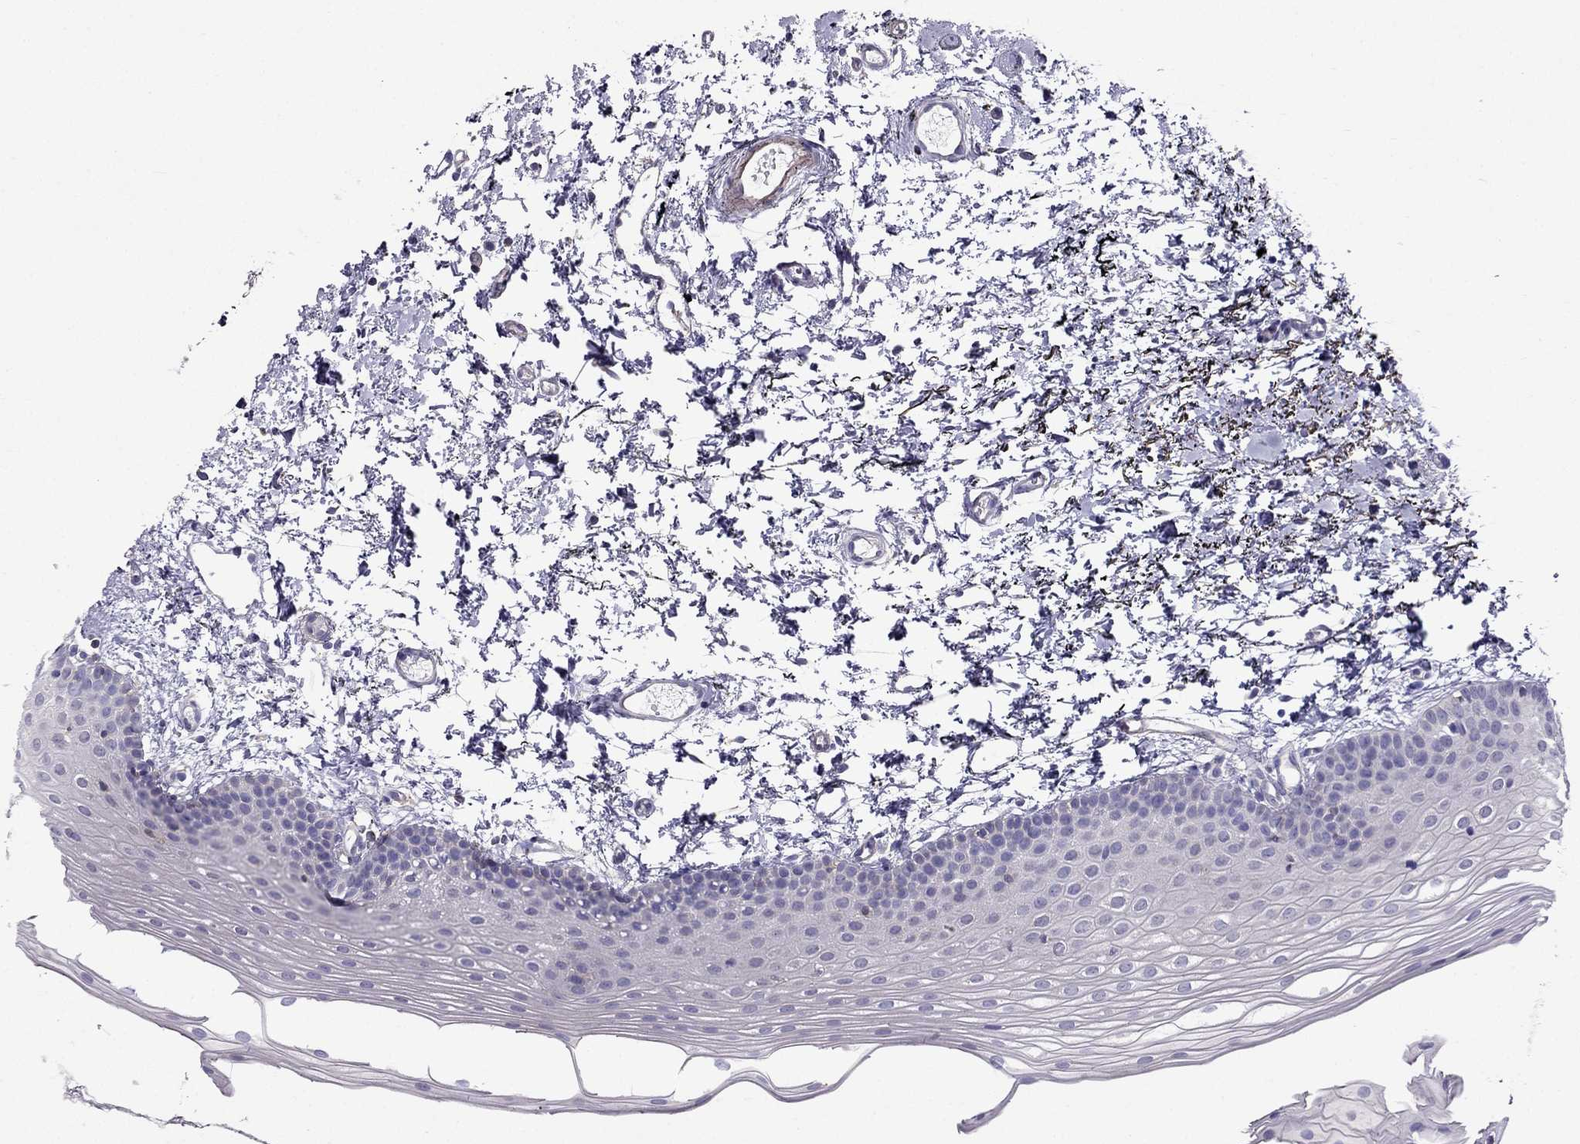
{"staining": {"intensity": "negative", "quantity": "none", "location": "none"}, "tissue": "oral mucosa", "cell_type": "Squamous epithelial cells", "image_type": "normal", "snomed": [{"axis": "morphology", "description": "Normal tissue, NOS"}, {"axis": "topography", "description": "Oral tissue"}], "caption": "DAB immunohistochemical staining of normal oral mucosa displays no significant staining in squamous epithelial cells.", "gene": "AAK1", "patient": {"sex": "female", "age": 57}}